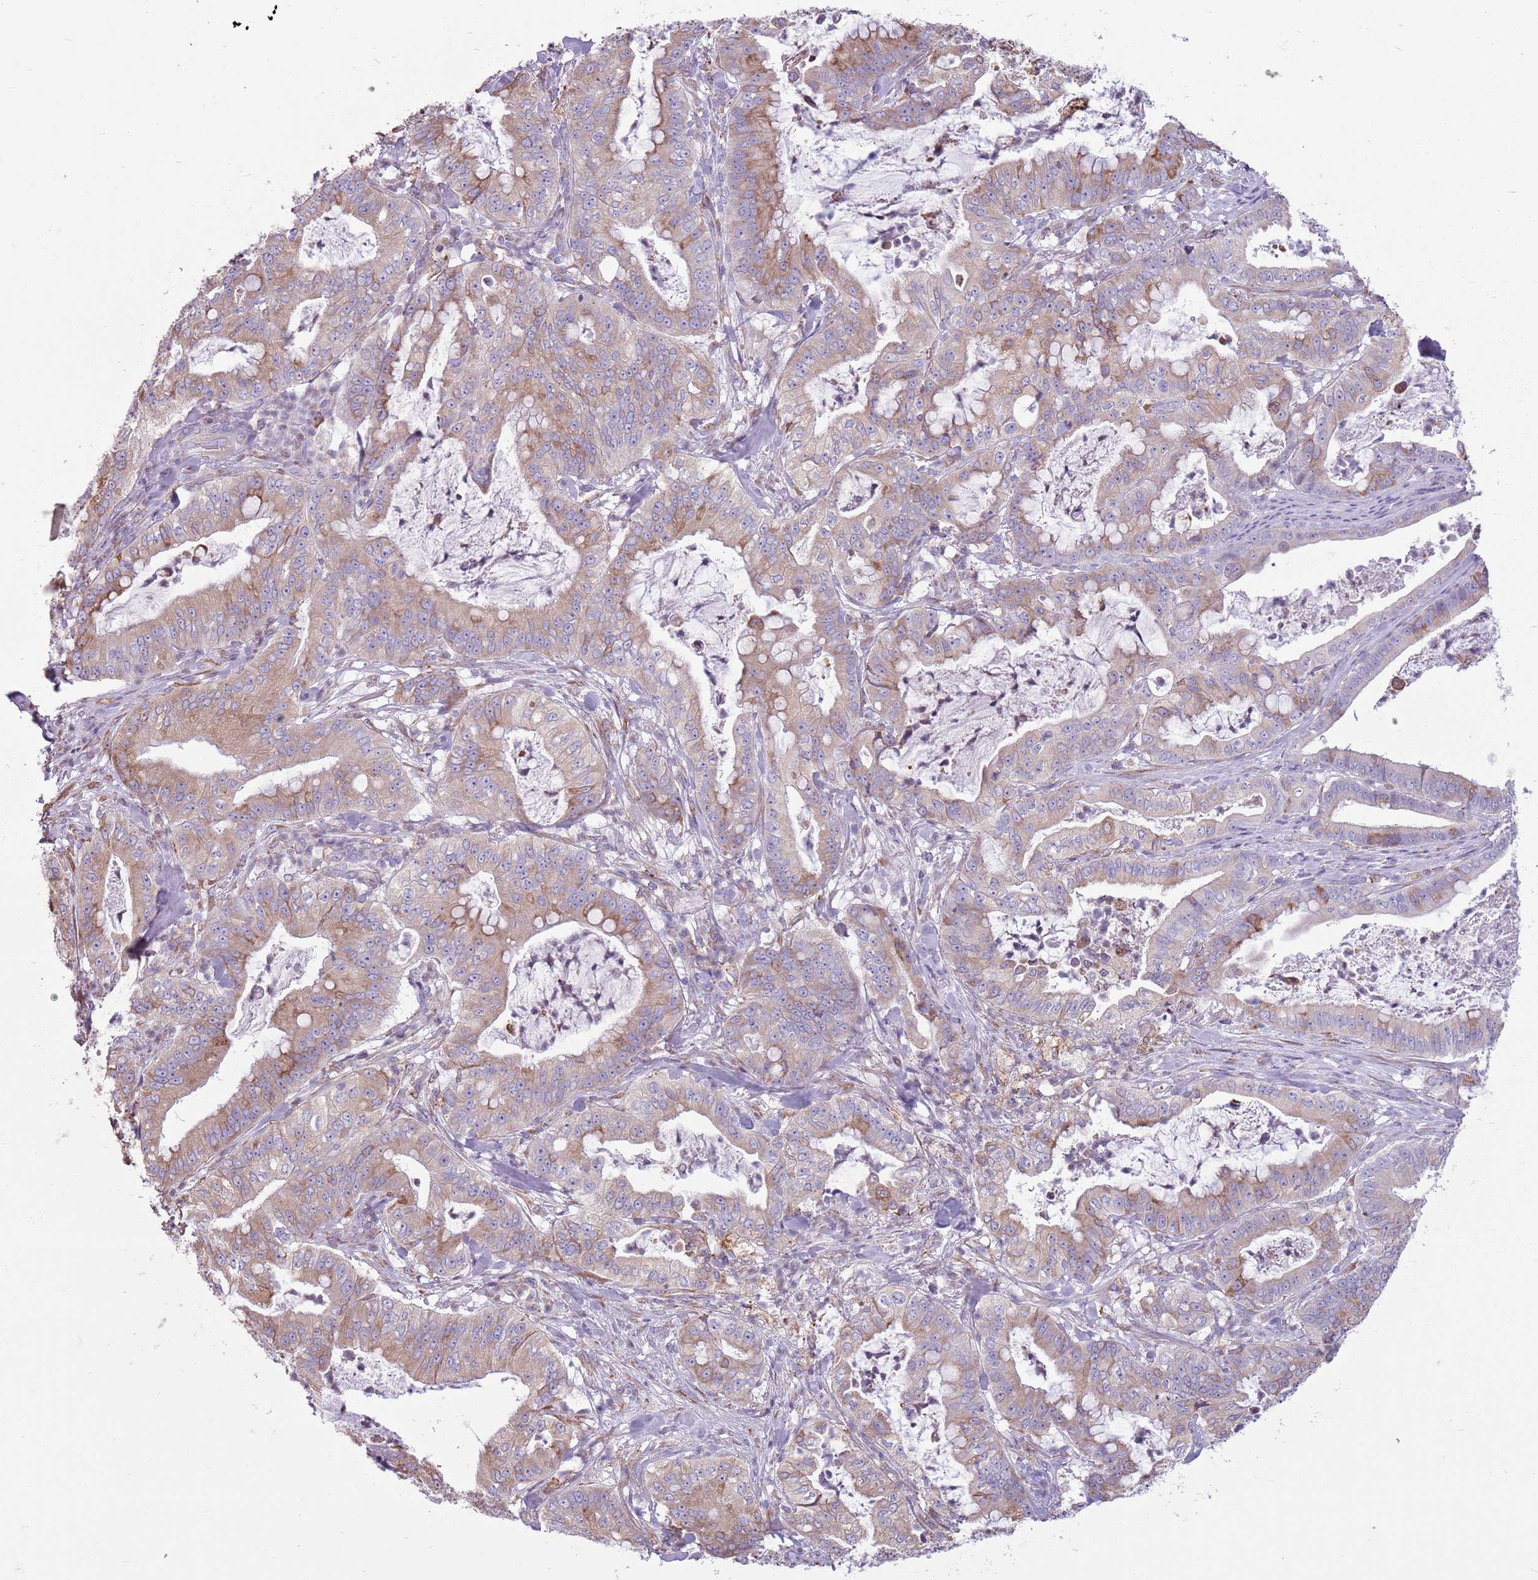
{"staining": {"intensity": "weak", "quantity": ">75%", "location": "cytoplasmic/membranous"}, "tissue": "pancreatic cancer", "cell_type": "Tumor cells", "image_type": "cancer", "snomed": [{"axis": "morphology", "description": "Adenocarcinoma, NOS"}, {"axis": "topography", "description": "Pancreas"}], "caption": "Human adenocarcinoma (pancreatic) stained with a brown dye shows weak cytoplasmic/membranous positive positivity in approximately >75% of tumor cells.", "gene": "KCTD19", "patient": {"sex": "male", "age": 71}}